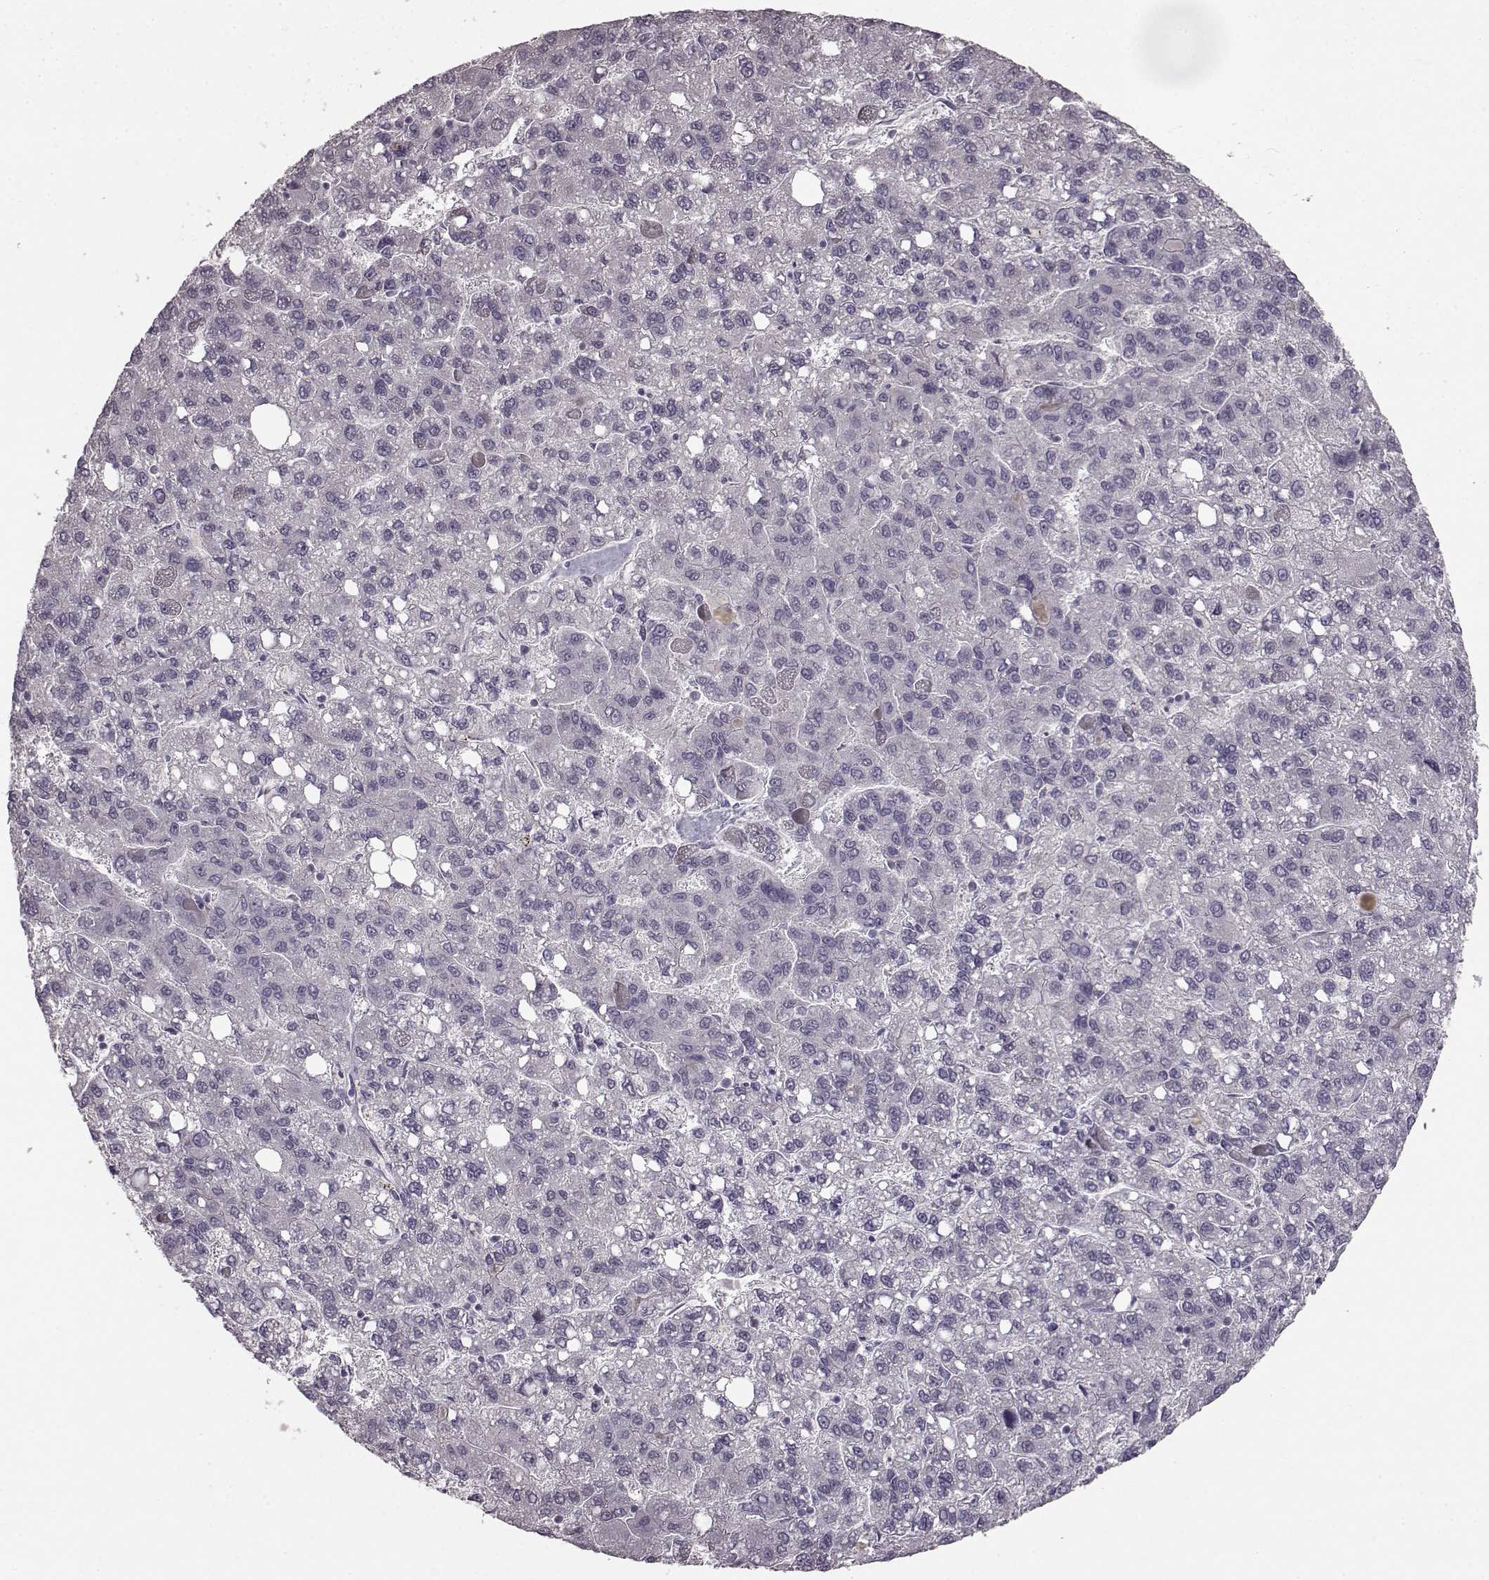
{"staining": {"intensity": "negative", "quantity": "none", "location": "none"}, "tissue": "liver cancer", "cell_type": "Tumor cells", "image_type": "cancer", "snomed": [{"axis": "morphology", "description": "Carcinoma, Hepatocellular, NOS"}, {"axis": "topography", "description": "Liver"}], "caption": "An immunohistochemistry image of liver cancer (hepatocellular carcinoma) is shown. There is no staining in tumor cells of liver cancer (hepatocellular carcinoma).", "gene": "LHB", "patient": {"sex": "female", "age": 82}}